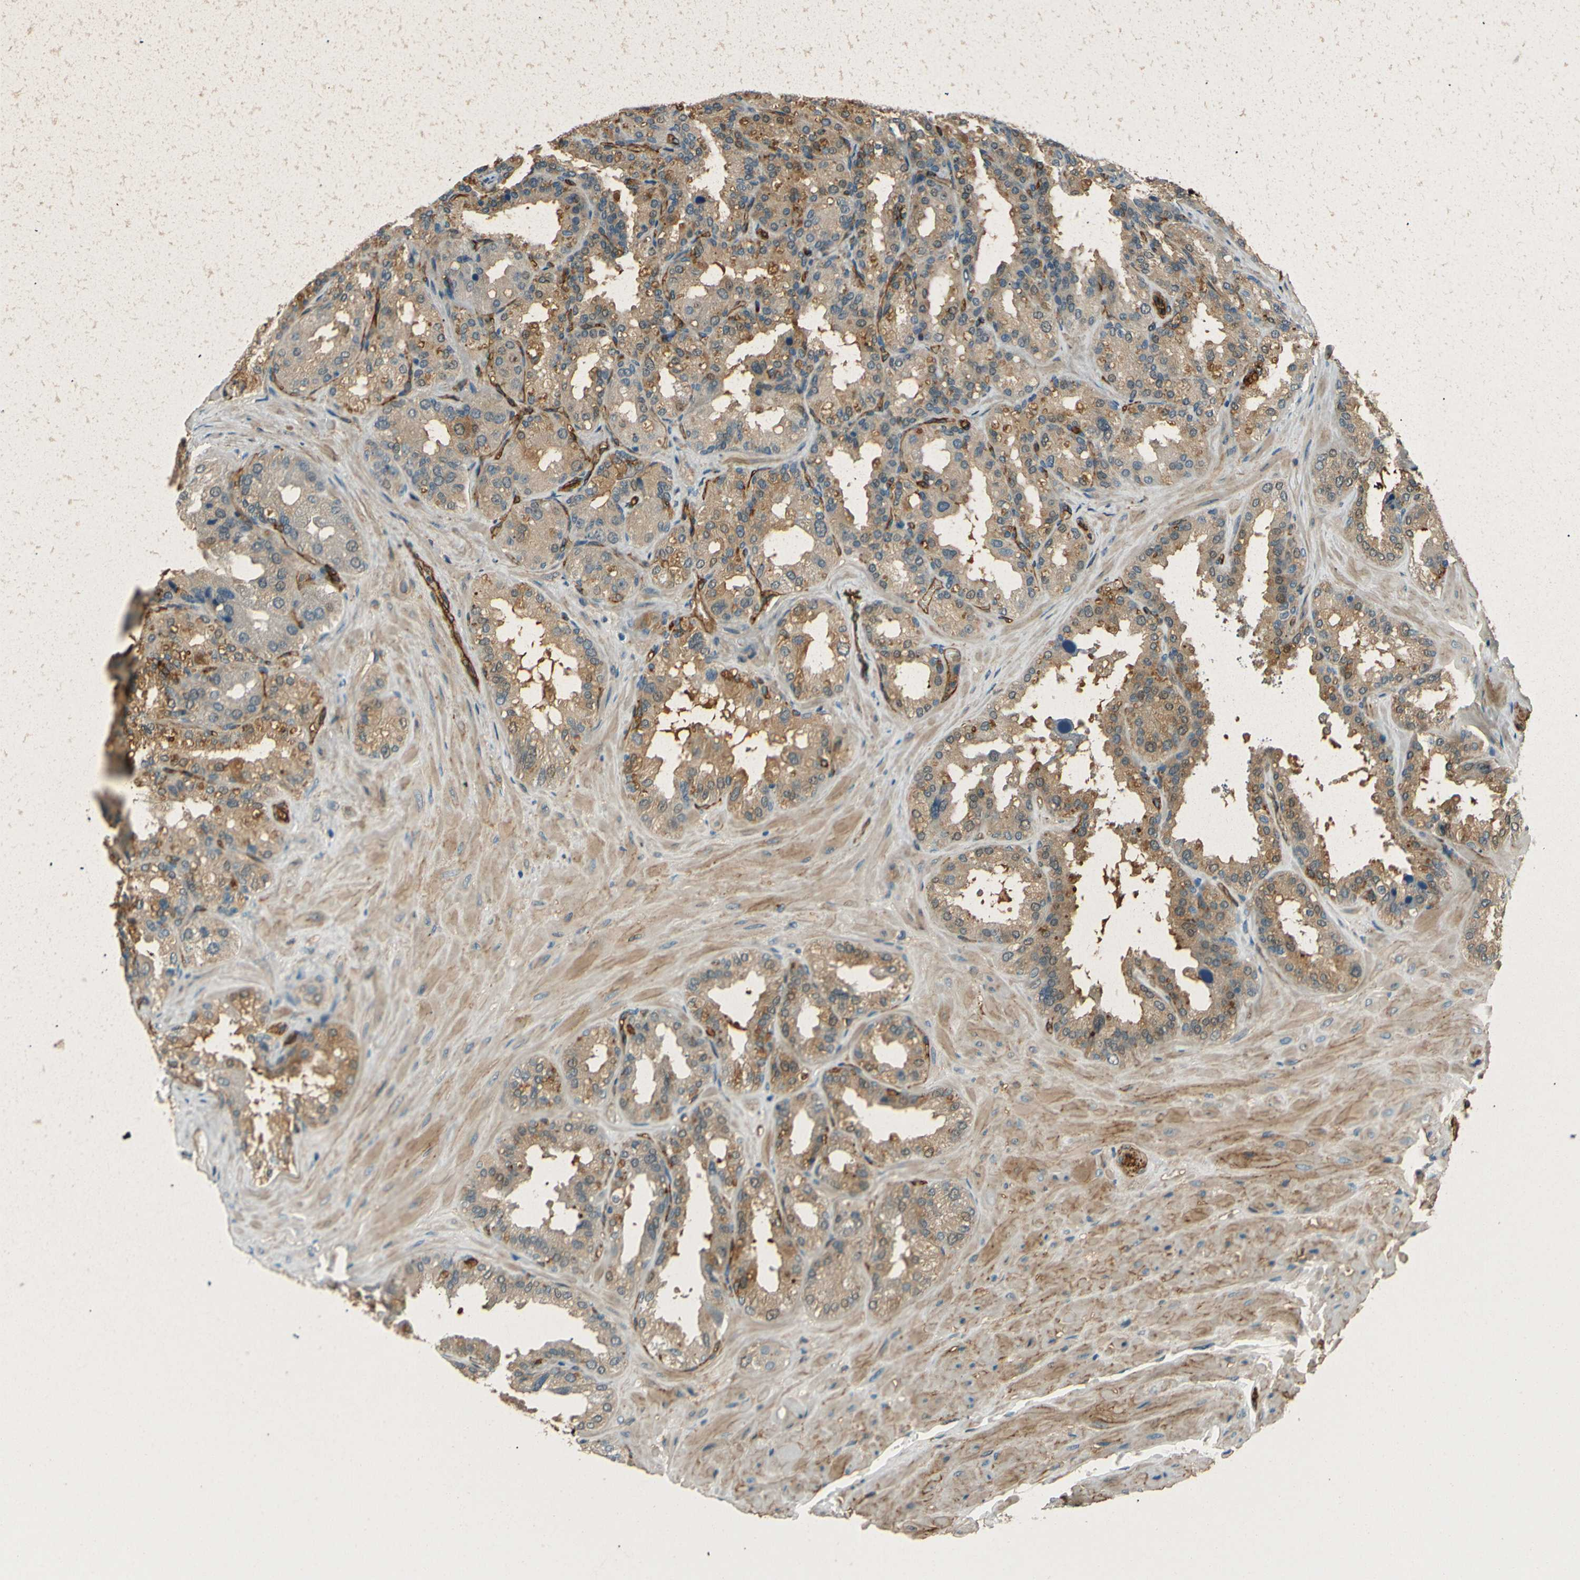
{"staining": {"intensity": "moderate", "quantity": "25%-75%", "location": "cytoplasmic/membranous"}, "tissue": "seminal vesicle", "cell_type": "Glandular cells", "image_type": "normal", "snomed": [{"axis": "morphology", "description": "Normal tissue, NOS"}, {"axis": "topography", "description": "Prostate"}, {"axis": "topography", "description": "Seminal veicle"}], "caption": "A photomicrograph of seminal vesicle stained for a protein reveals moderate cytoplasmic/membranous brown staining in glandular cells. The staining is performed using DAB brown chromogen to label protein expression. The nuclei are counter-stained blue using hematoxylin.", "gene": "ENTPD1", "patient": {"sex": "male", "age": 51}}